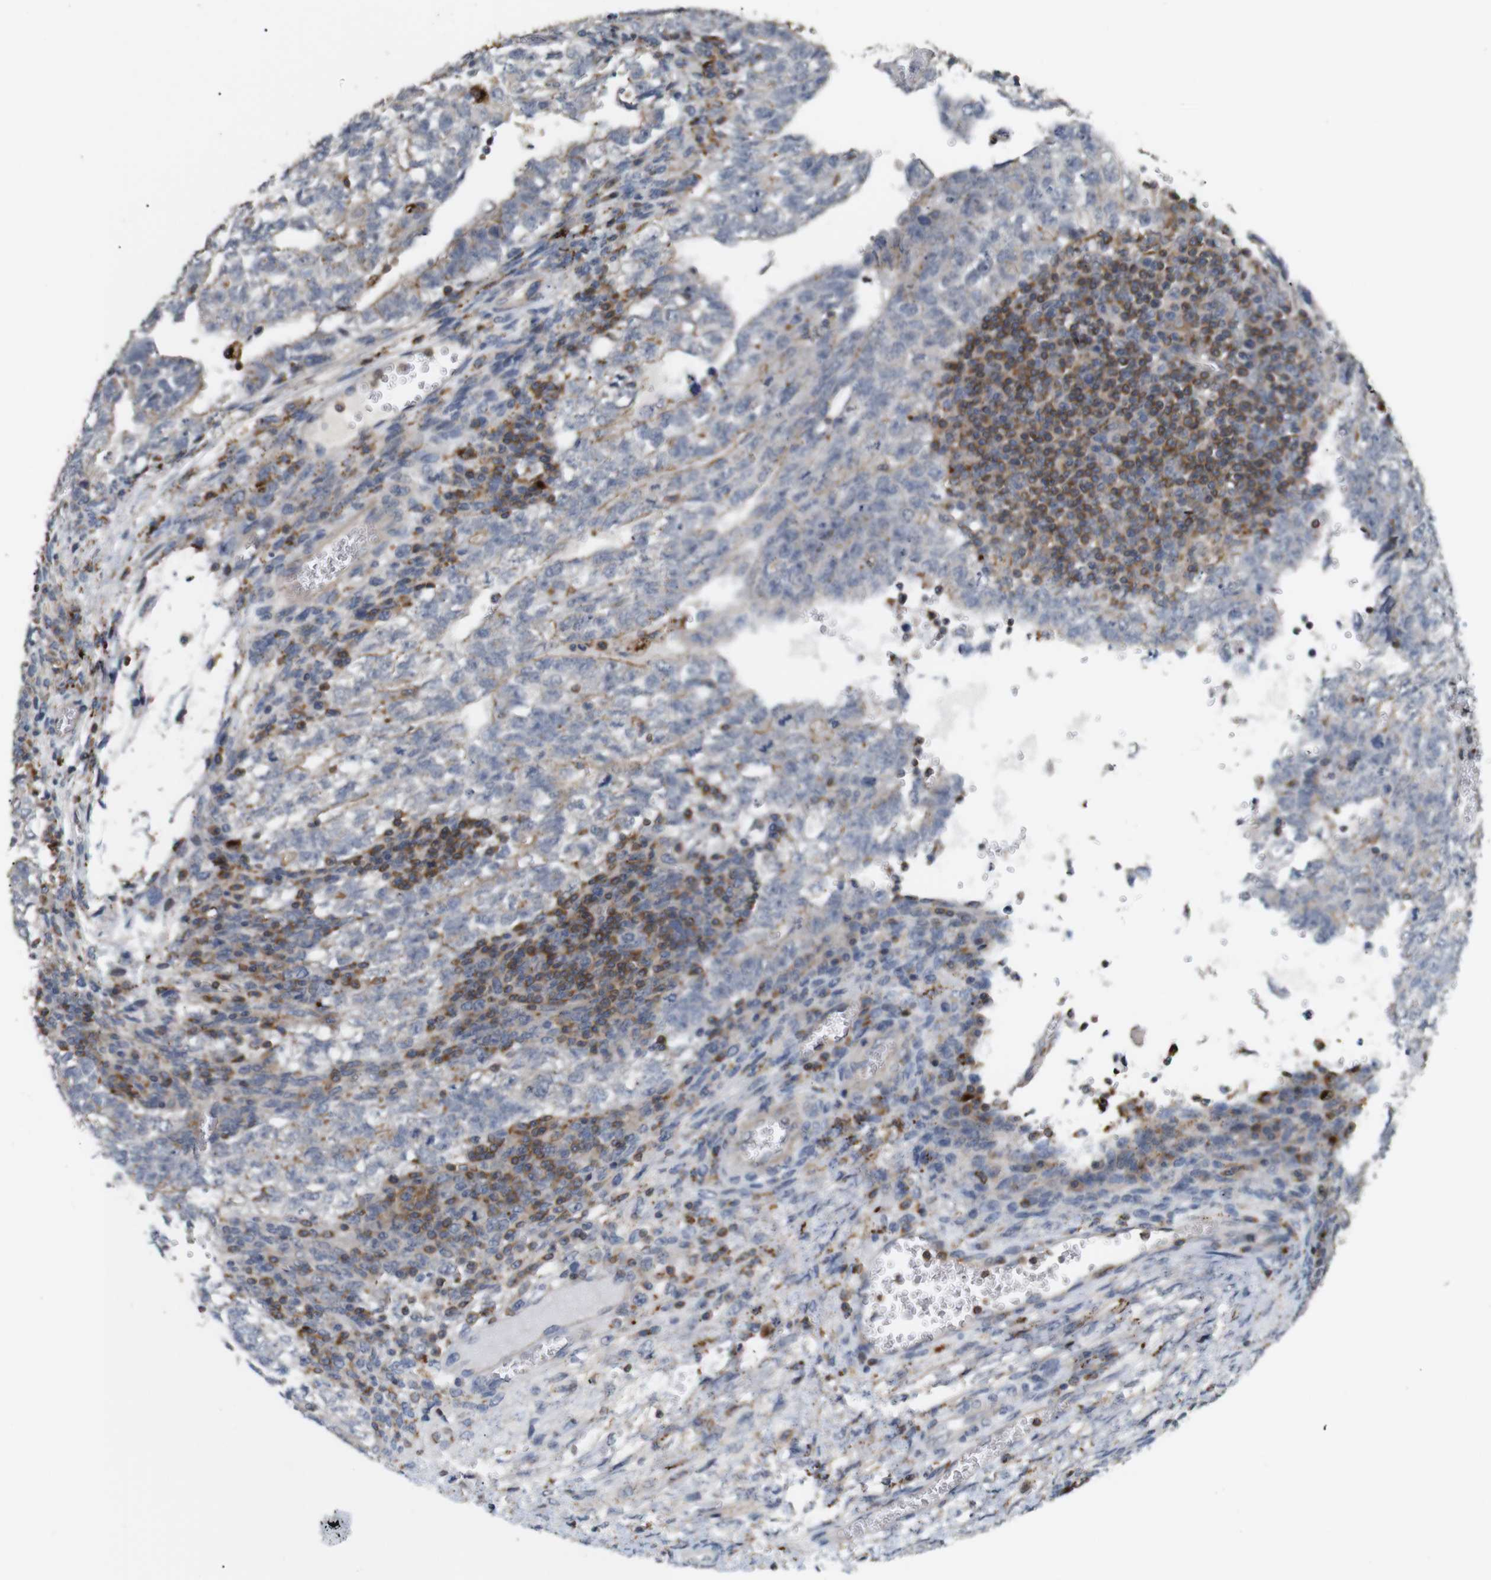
{"staining": {"intensity": "weak", "quantity": "<25%", "location": "cytoplasmic/membranous"}, "tissue": "testis cancer", "cell_type": "Tumor cells", "image_type": "cancer", "snomed": [{"axis": "morphology", "description": "Seminoma, NOS"}, {"axis": "morphology", "description": "Carcinoma, Embryonal, NOS"}, {"axis": "topography", "description": "Testis"}], "caption": "Testis cancer was stained to show a protein in brown. There is no significant expression in tumor cells.", "gene": "KSR1", "patient": {"sex": "male", "age": 38}}